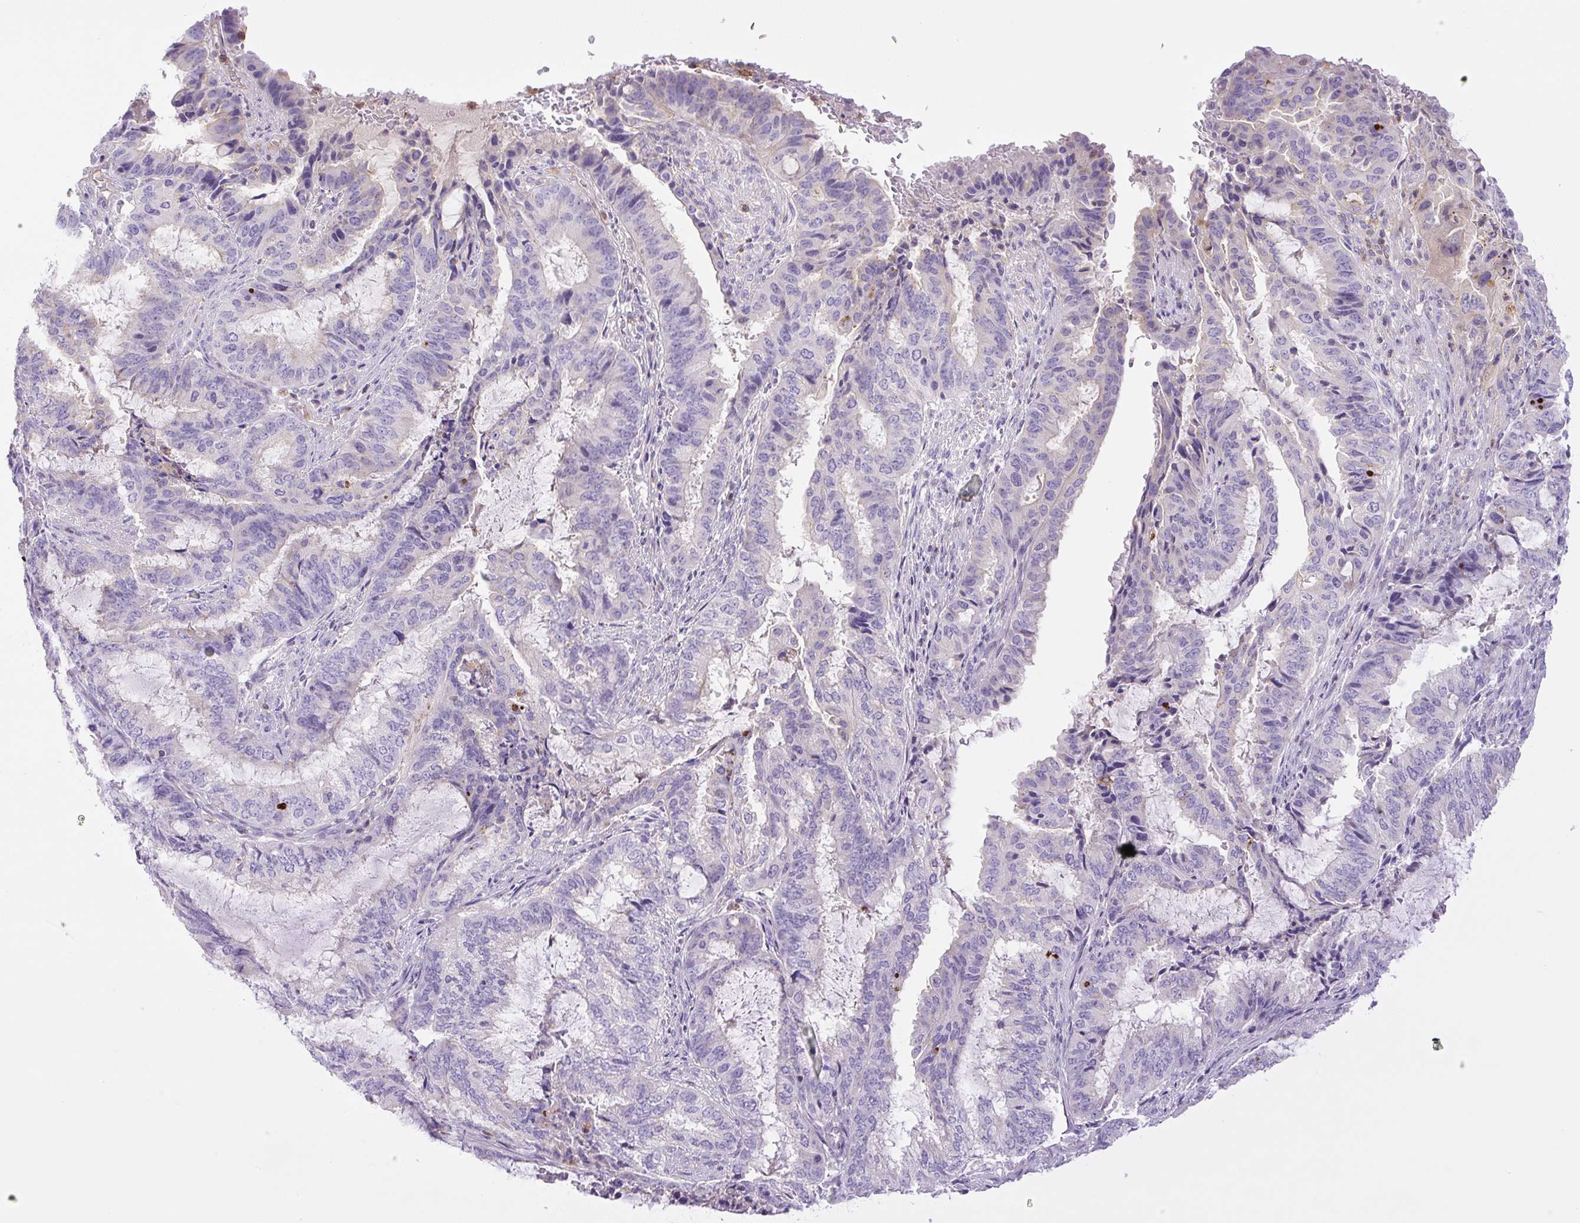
{"staining": {"intensity": "negative", "quantity": "none", "location": "none"}, "tissue": "endometrial cancer", "cell_type": "Tumor cells", "image_type": "cancer", "snomed": [{"axis": "morphology", "description": "Adenocarcinoma, NOS"}, {"axis": "topography", "description": "Endometrium"}], "caption": "This is a micrograph of IHC staining of endometrial adenocarcinoma, which shows no staining in tumor cells.", "gene": "PIP5KL1", "patient": {"sex": "female", "age": 51}}